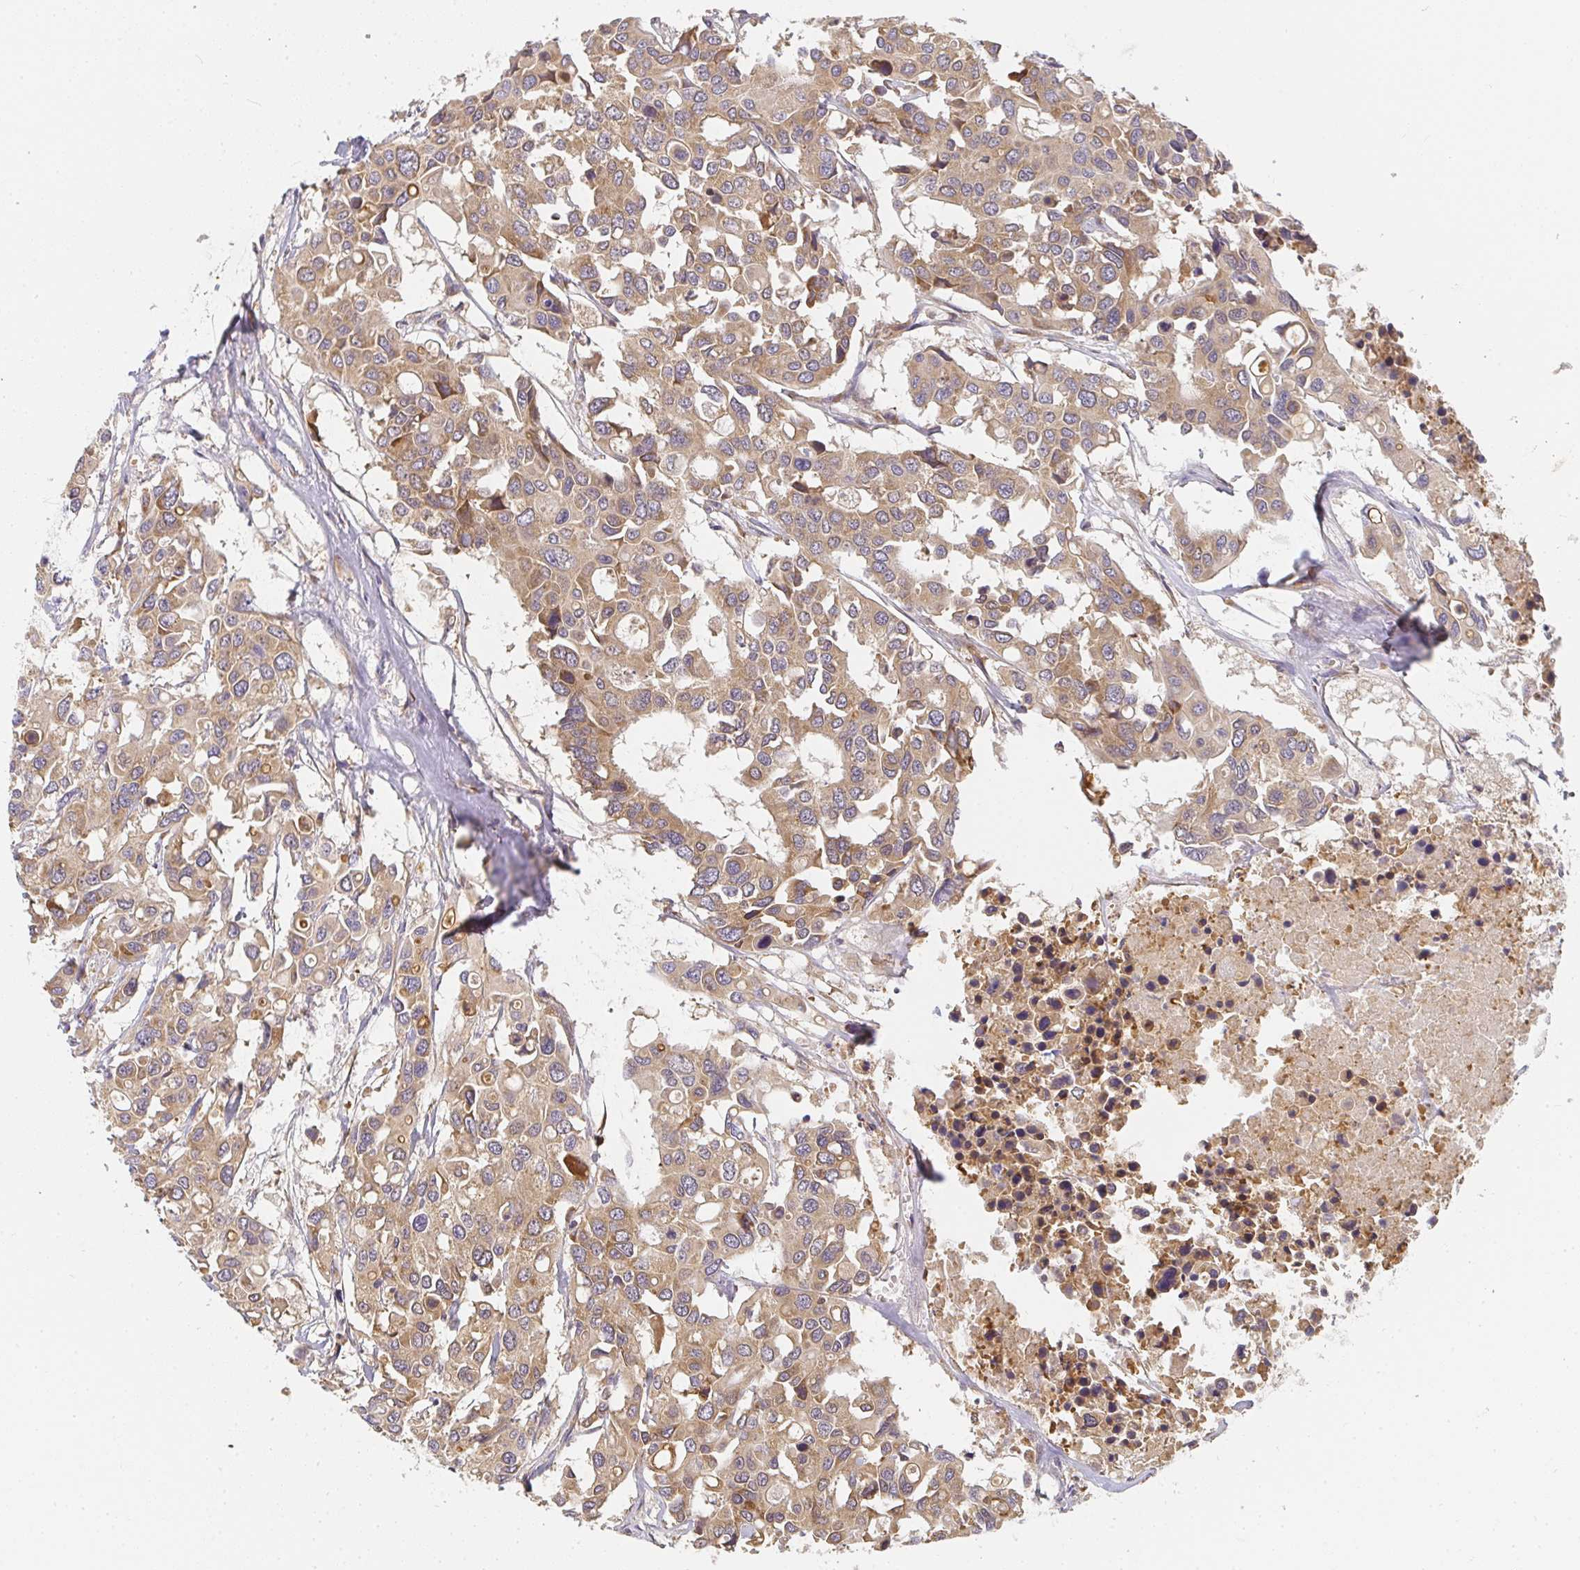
{"staining": {"intensity": "moderate", "quantity": ">75%", "location": "cytoplasmic/membranous"}, "tissue": "colorectal cancer", "cell_type": "Tumor cells", "image_type": "cancer", "snomed": [{"axis": "morphology", "description": "Adenocarcinoma, NOS"}, {"axis": "topography", "description": "Colon"}], "caption": "Brown immunohistochemical staining in colorectal cancer demonstrates moderate cytoplasmic/membranous staining in about >75% of tumor cells.", "gene": "SLC35B3", "patient": {"sex": "male", "age": 77}}